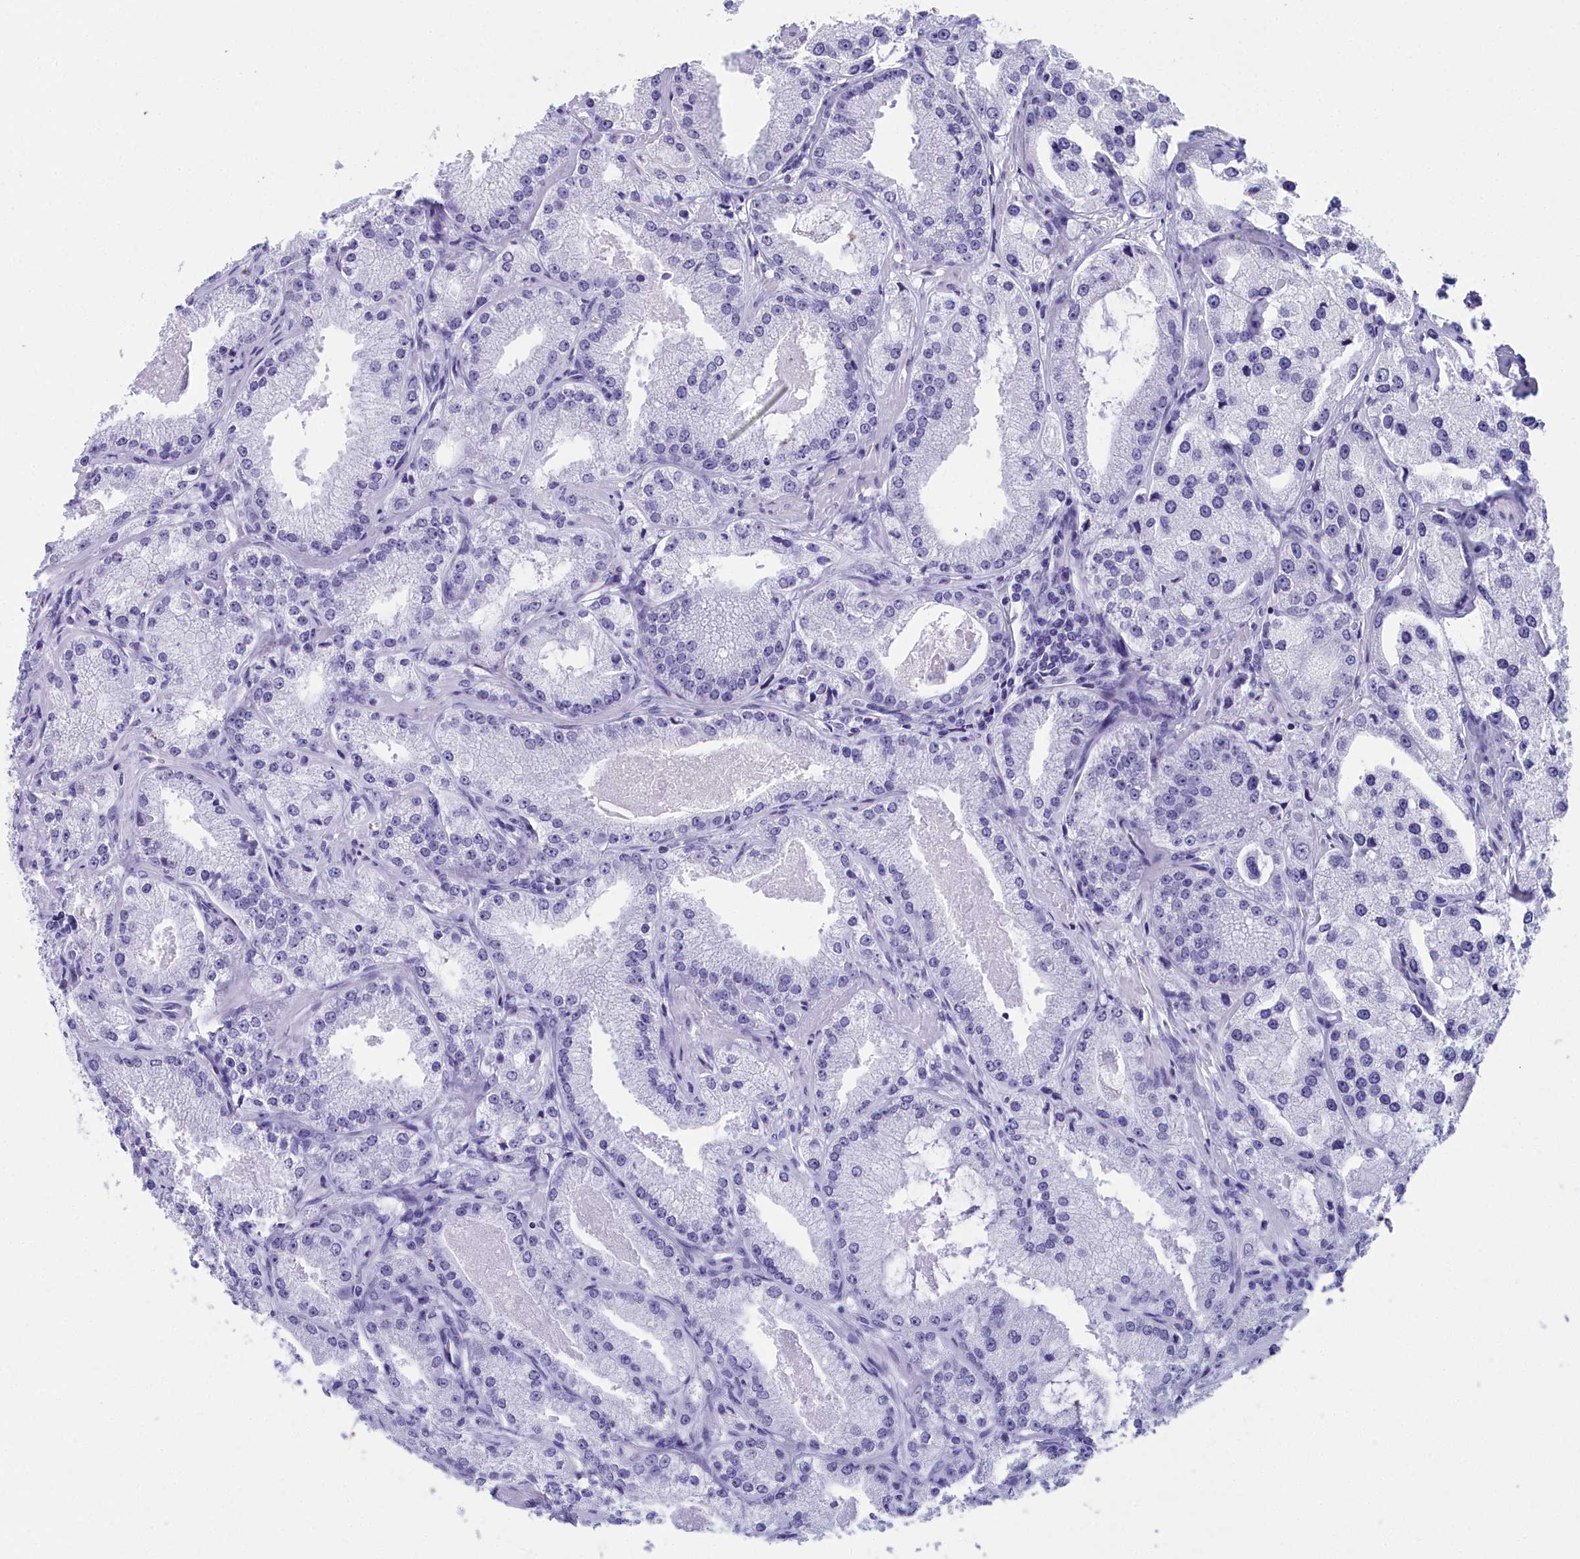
{"staining": {"intensity": "negative", "quantity": "none", "location": "none"}, "tissue": "prostate cancer", "cell_type": "Tumor cells", "image_type": "cancer", "snomed": [{"axis": "morphology", "description": "Adenocarcinoma, Low grade"}, {"axis": "topography", "description": "Prostate"}], "caption": "Adenocarcinoma (low-grade) (prostate) was stained to show a protein in brown. There is no significant staining in tumor cells.", "gene": "CCDC97", "patient": {"sex": "male", "age": 69}}